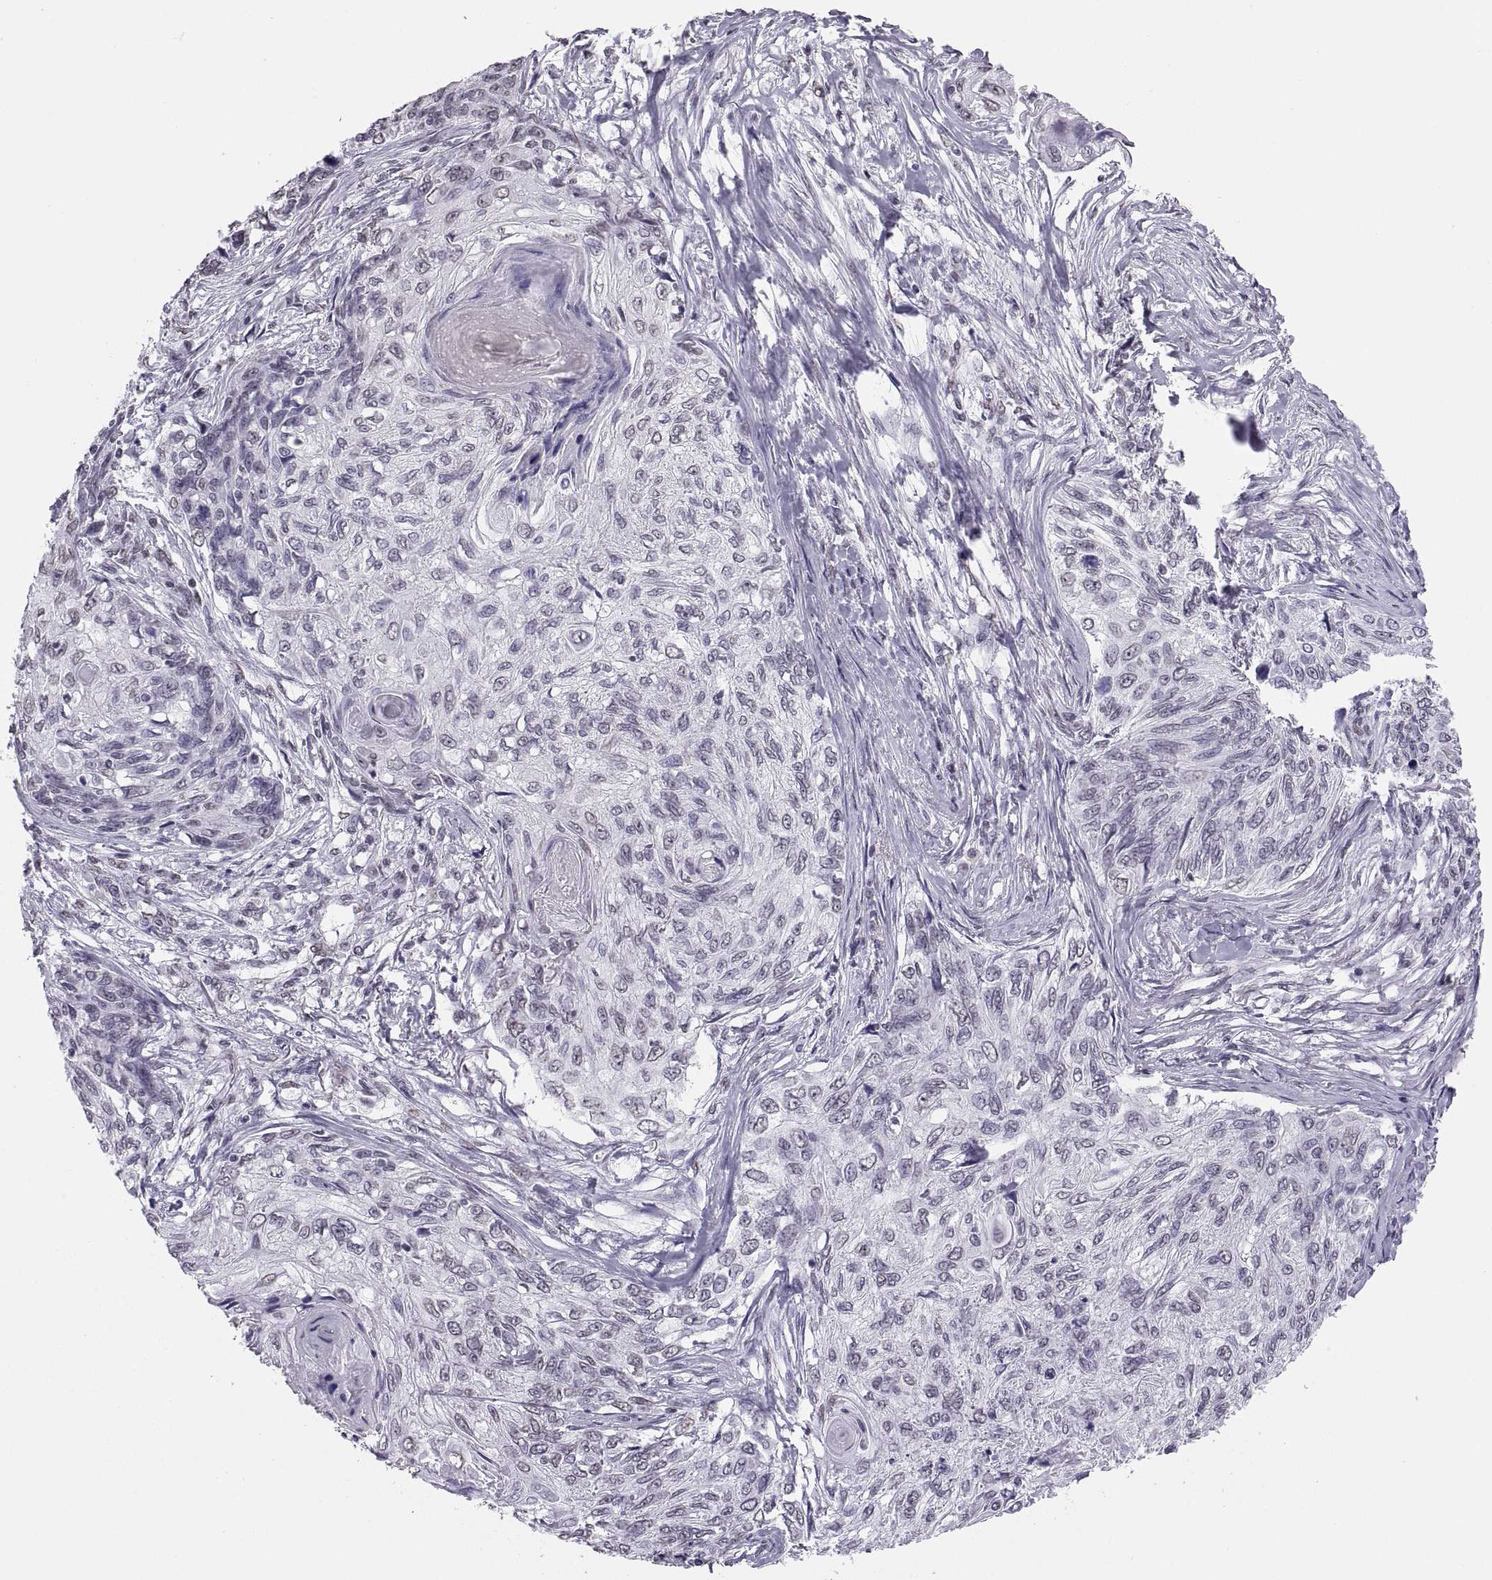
{"staining": {"intensity": "negative", "quantity": "none", "location": "none"}, "tissue": "skin cancer", "cell_type": "Tumor cells", "image_type": "cancer", "snomed": [{"axis": "morphology", "description": "Squamous cell carcinoma, NOS"}, {"axis": "topography", "description": "Skin"}], "caption": "Immunohistochemical staining of human skin cancer demonstrates no significant expression in tumor cells.", "gene": "CARTPT", "patient": {"sex": "male", "age": 92}}